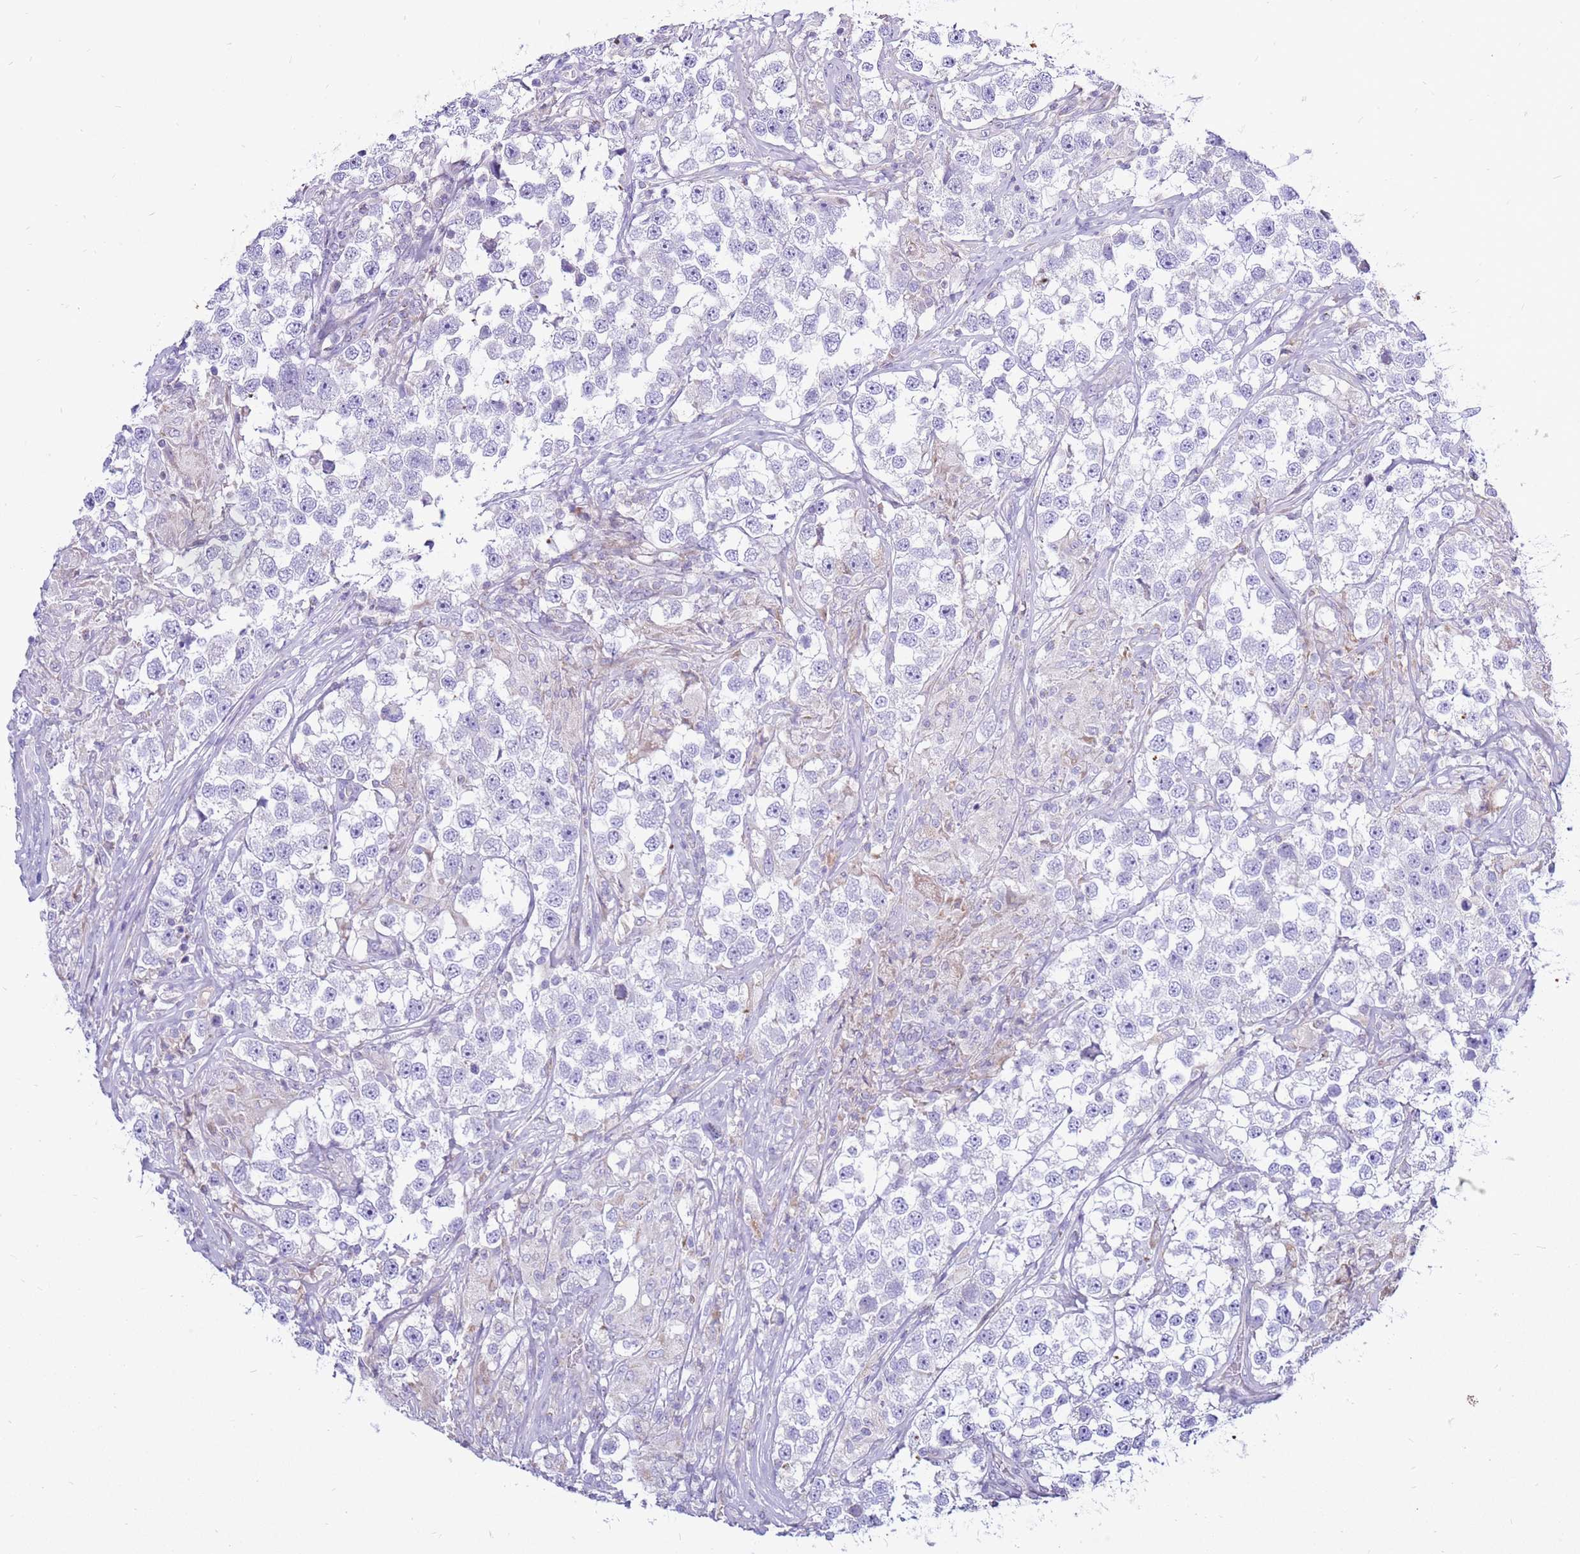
{"staining": {"intensity": "negative", "quantity": "none", "location": "none"}, "tissue": "testis cancer", "cell_type": "Tumor cells", "image_type": "cancer", "snomed": [{"axis": "morphology", "description": "Seminoma, NOS"}, {"axis": "topography", "description": "Testis"}], "caption": "Seminoma (testis) was stained to show a protein in brown. There is no significant positivity in tumor cells.", "gene": "IGF1R", "patient": {"sex": "male", "age": 46}}